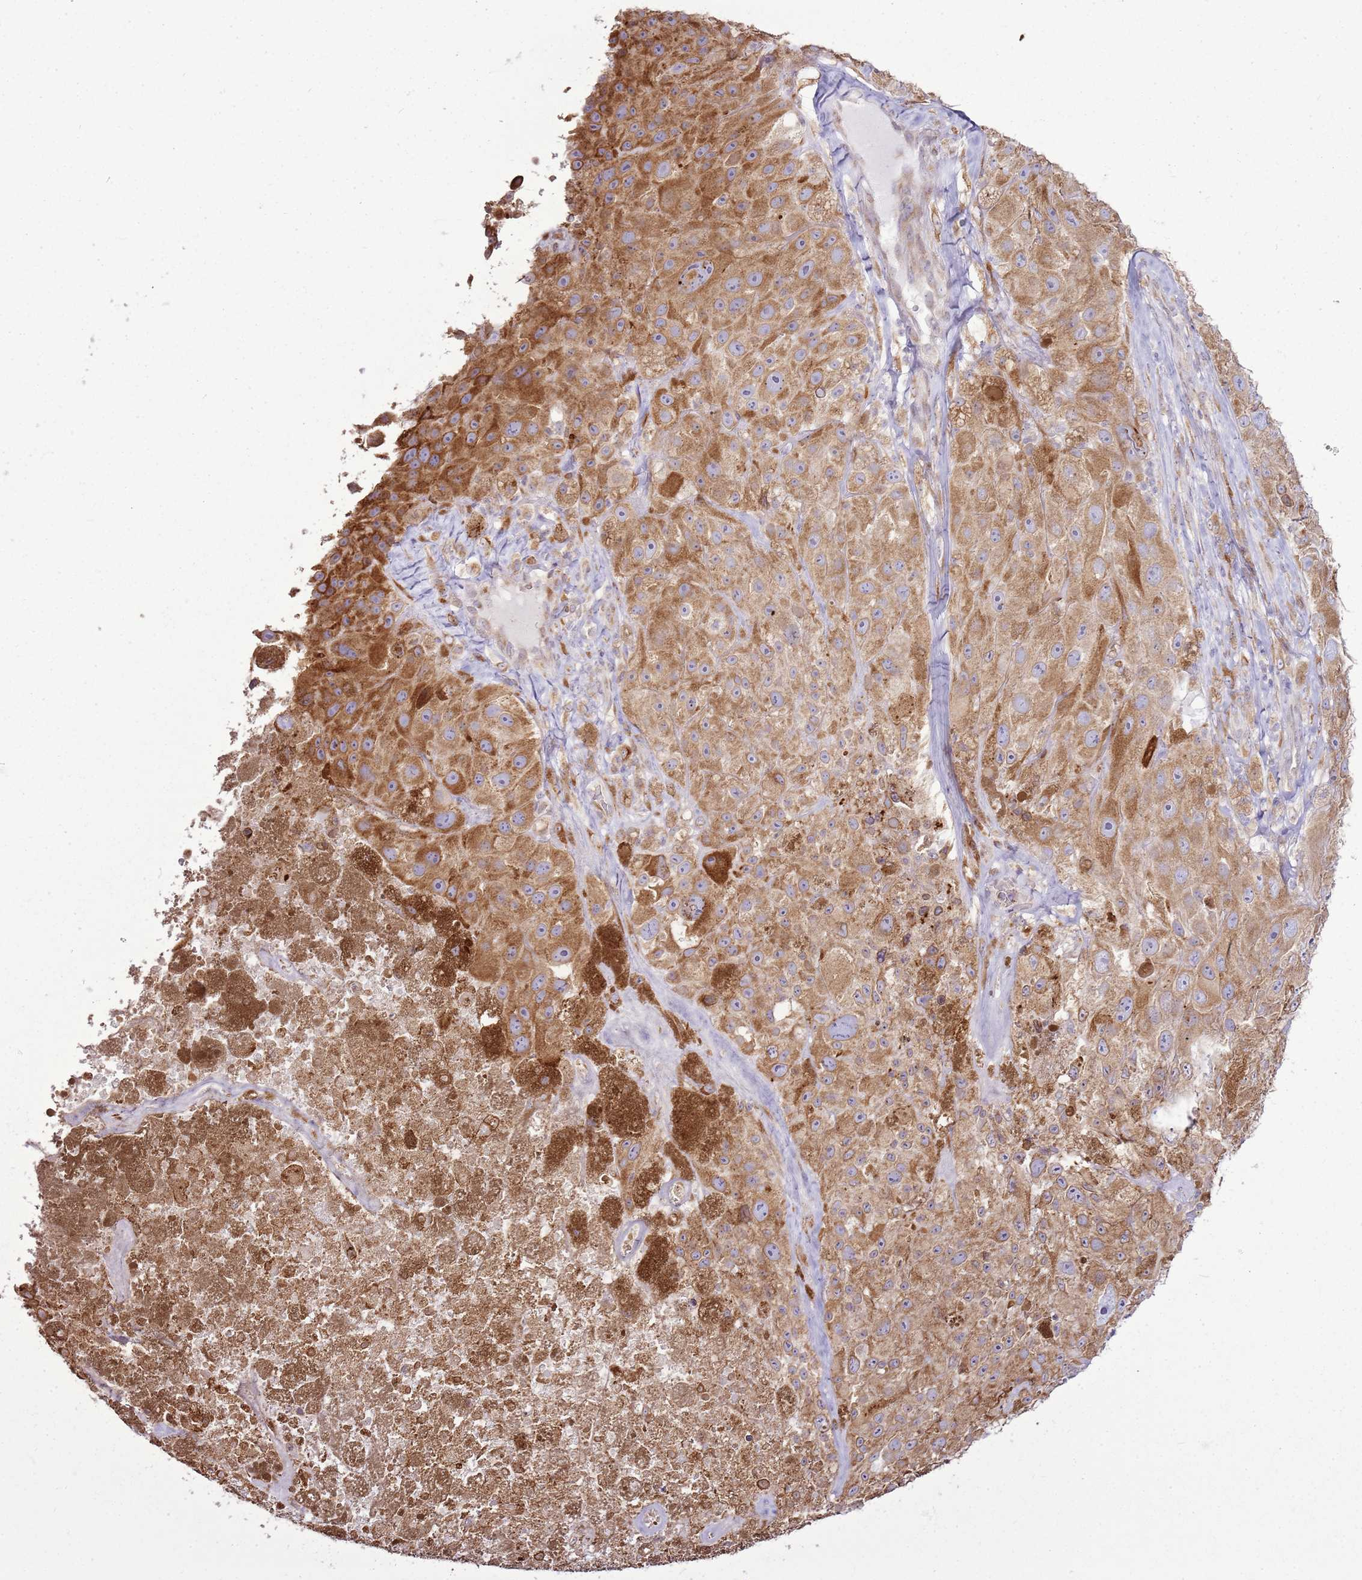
{"staining": {"intensity": "moderate", "quantity": ">75%", "location": "cytoplasmic/membranous"}, "tissue": "melanoma", "cell_type": "Tumor cells", "image_type": "cancer", "snomed": [{"axis": "morphology", "description": "Malignant melanoma, Metastatic site"}, {"axis": "topography", "description": "Lymph node"}], "caption": "Brown immunohistochemical staining in human malignant melanoma (metastatic site) demonstrates moderate cytoplasmic/membranous positivity in about >75% of tumor cells. The staining is performed using DAB (3,3'-diaminobenzidine) brown chromogen to label protein expression. The nuclei are counter-stained blue using hematoxylin.", "gene": "TMED10", "patient": {"sex": "male", "age": 62}}